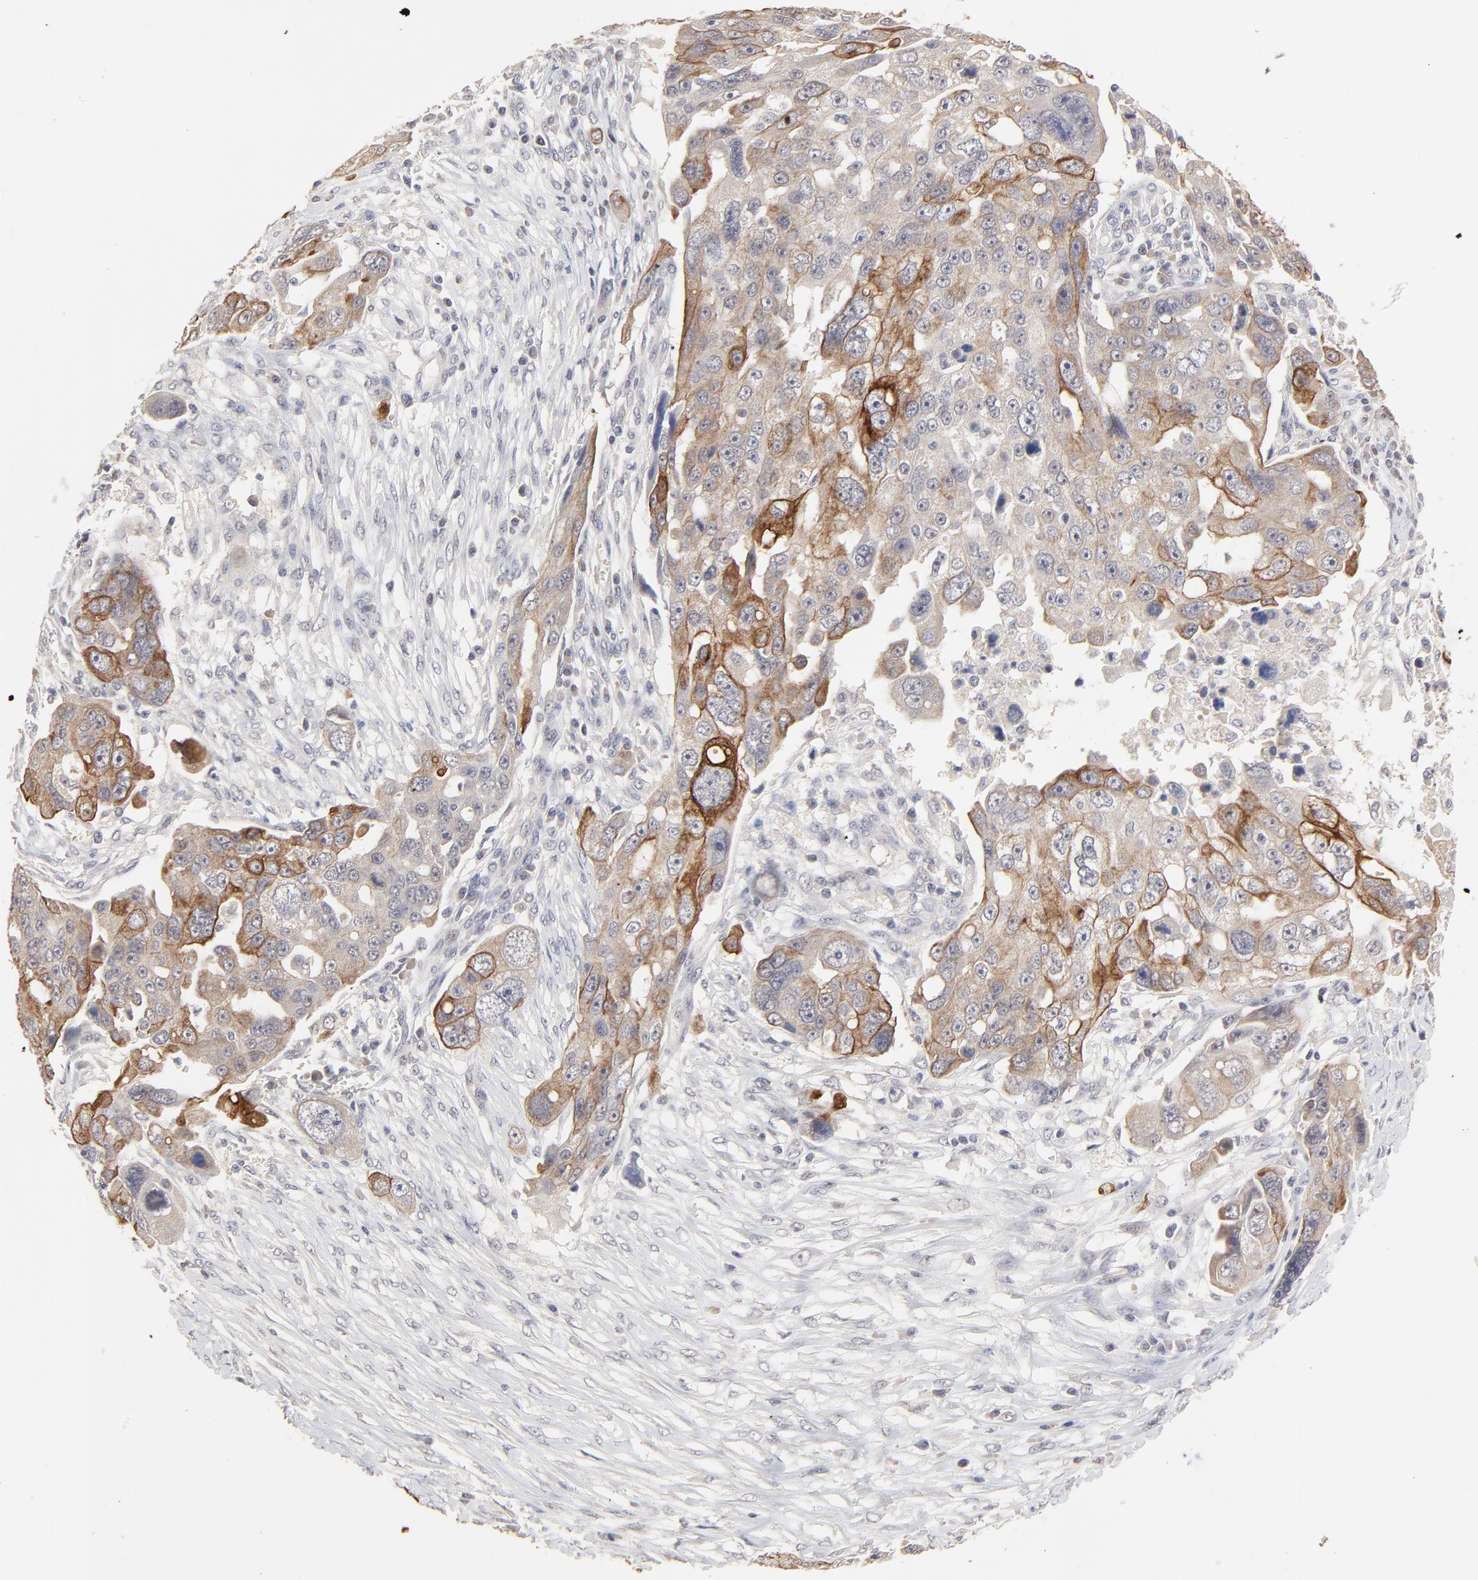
{"staining": {"intensity": "moderate", "quantity": "<25%", "location": "cytoplasmic/membranous"}, "tissue": "ovarian cancer", "cell_type": "Tumor cells", "image_type": "cancer", "snomed": [{"axis": "morphology", "description": "Carcinoma, endometroid"}, {"axis": "topography", "description": "Ovary"}], "caption": "Endometroid carcinoma (ovarian) stained with a brown dye shows moderate cytoplasmic/membranous positive positivity in about <25% of tumor cells.", "gene": "FAM199X", "patient": {"sex": "female", "age": 75}}